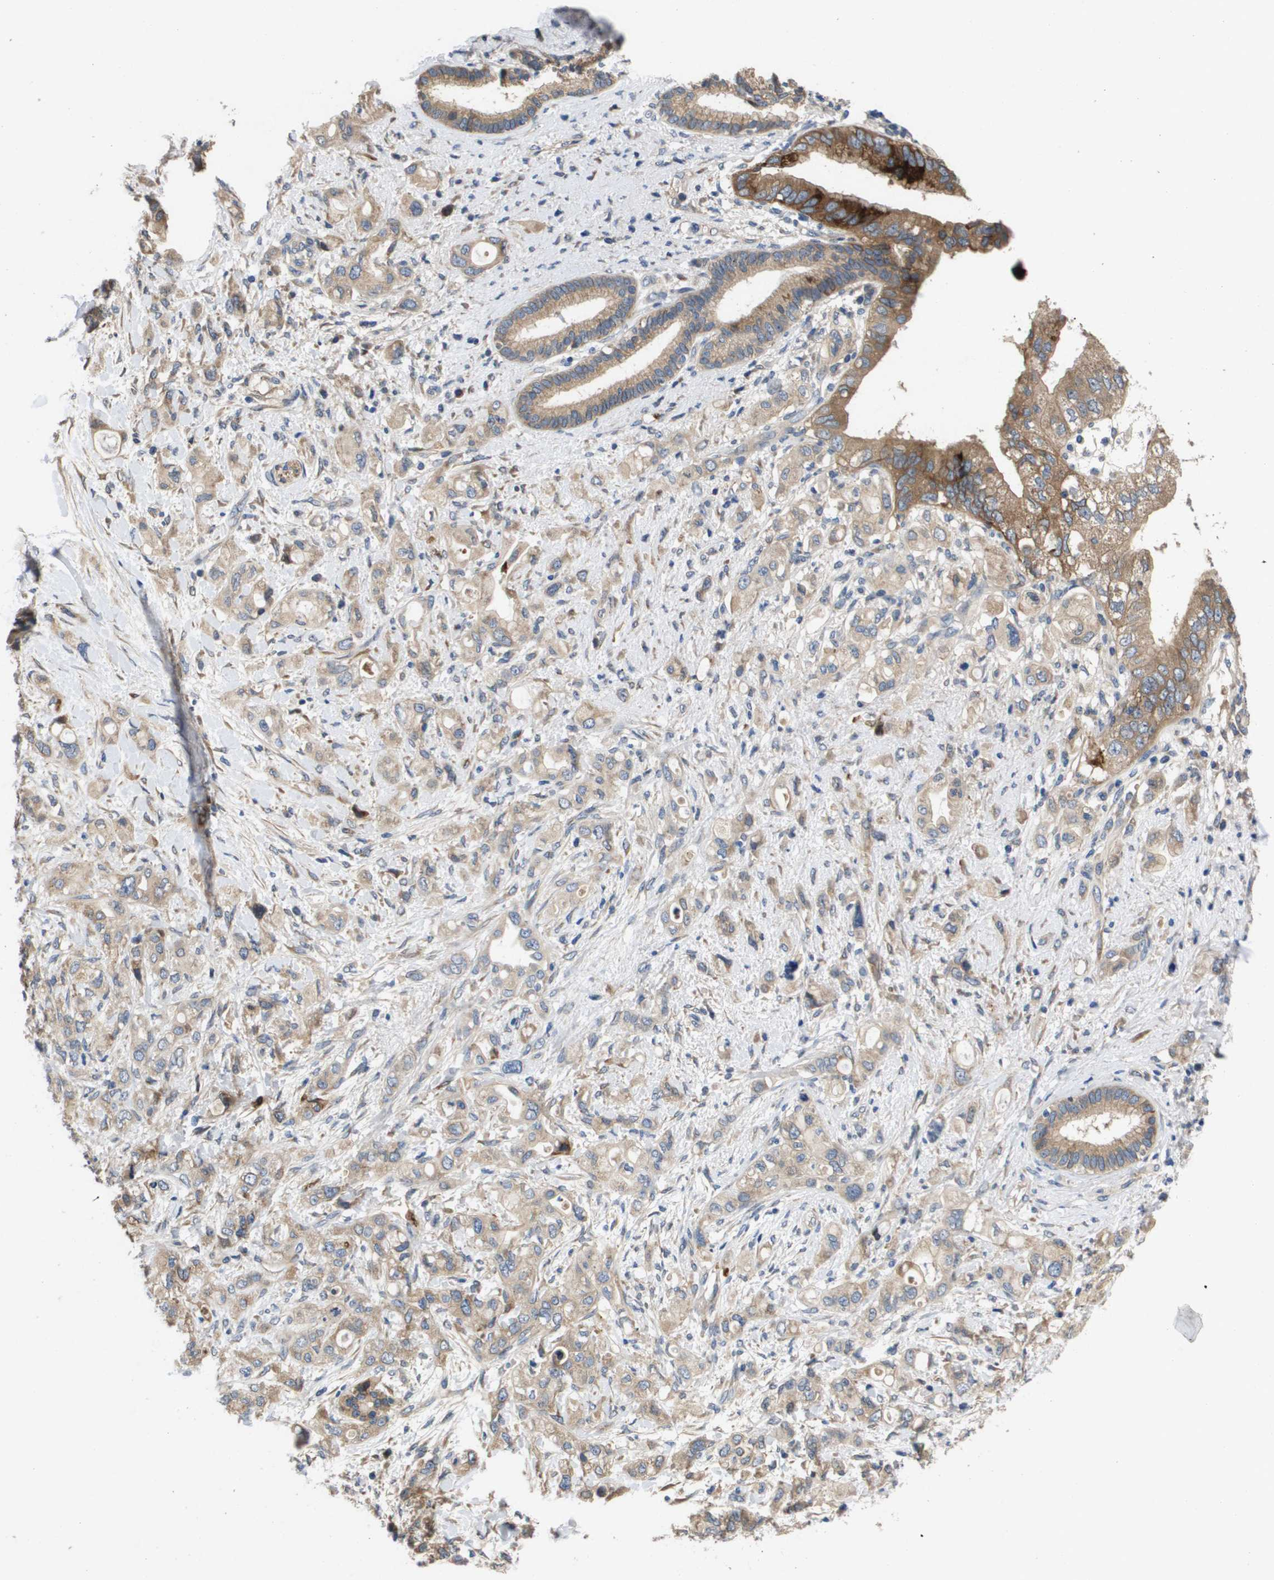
{"staining": {"intensity": "moderate", "quantity": ">75%", "location": "cytoplasmic/membranous"}, "tissue": "pancreatic cancer", "cell_type": "Tumor cells", "image_type": "cancer", "snomed": [{"axis": "morphology", "description": "Adenocarcinoma, NOS"}, {"axis": "topography", "description": "Pancreas"}], "caption": "An image showing moderate cytoplasmic/membranous positivity in approximately >75% of tumor cells in pancreatic cancer (adenocarcinoma), as visualized by brown immunohistochemical staining.", "gene": "ENTPD2", "patient": {"sex": "female", "age": 56}}